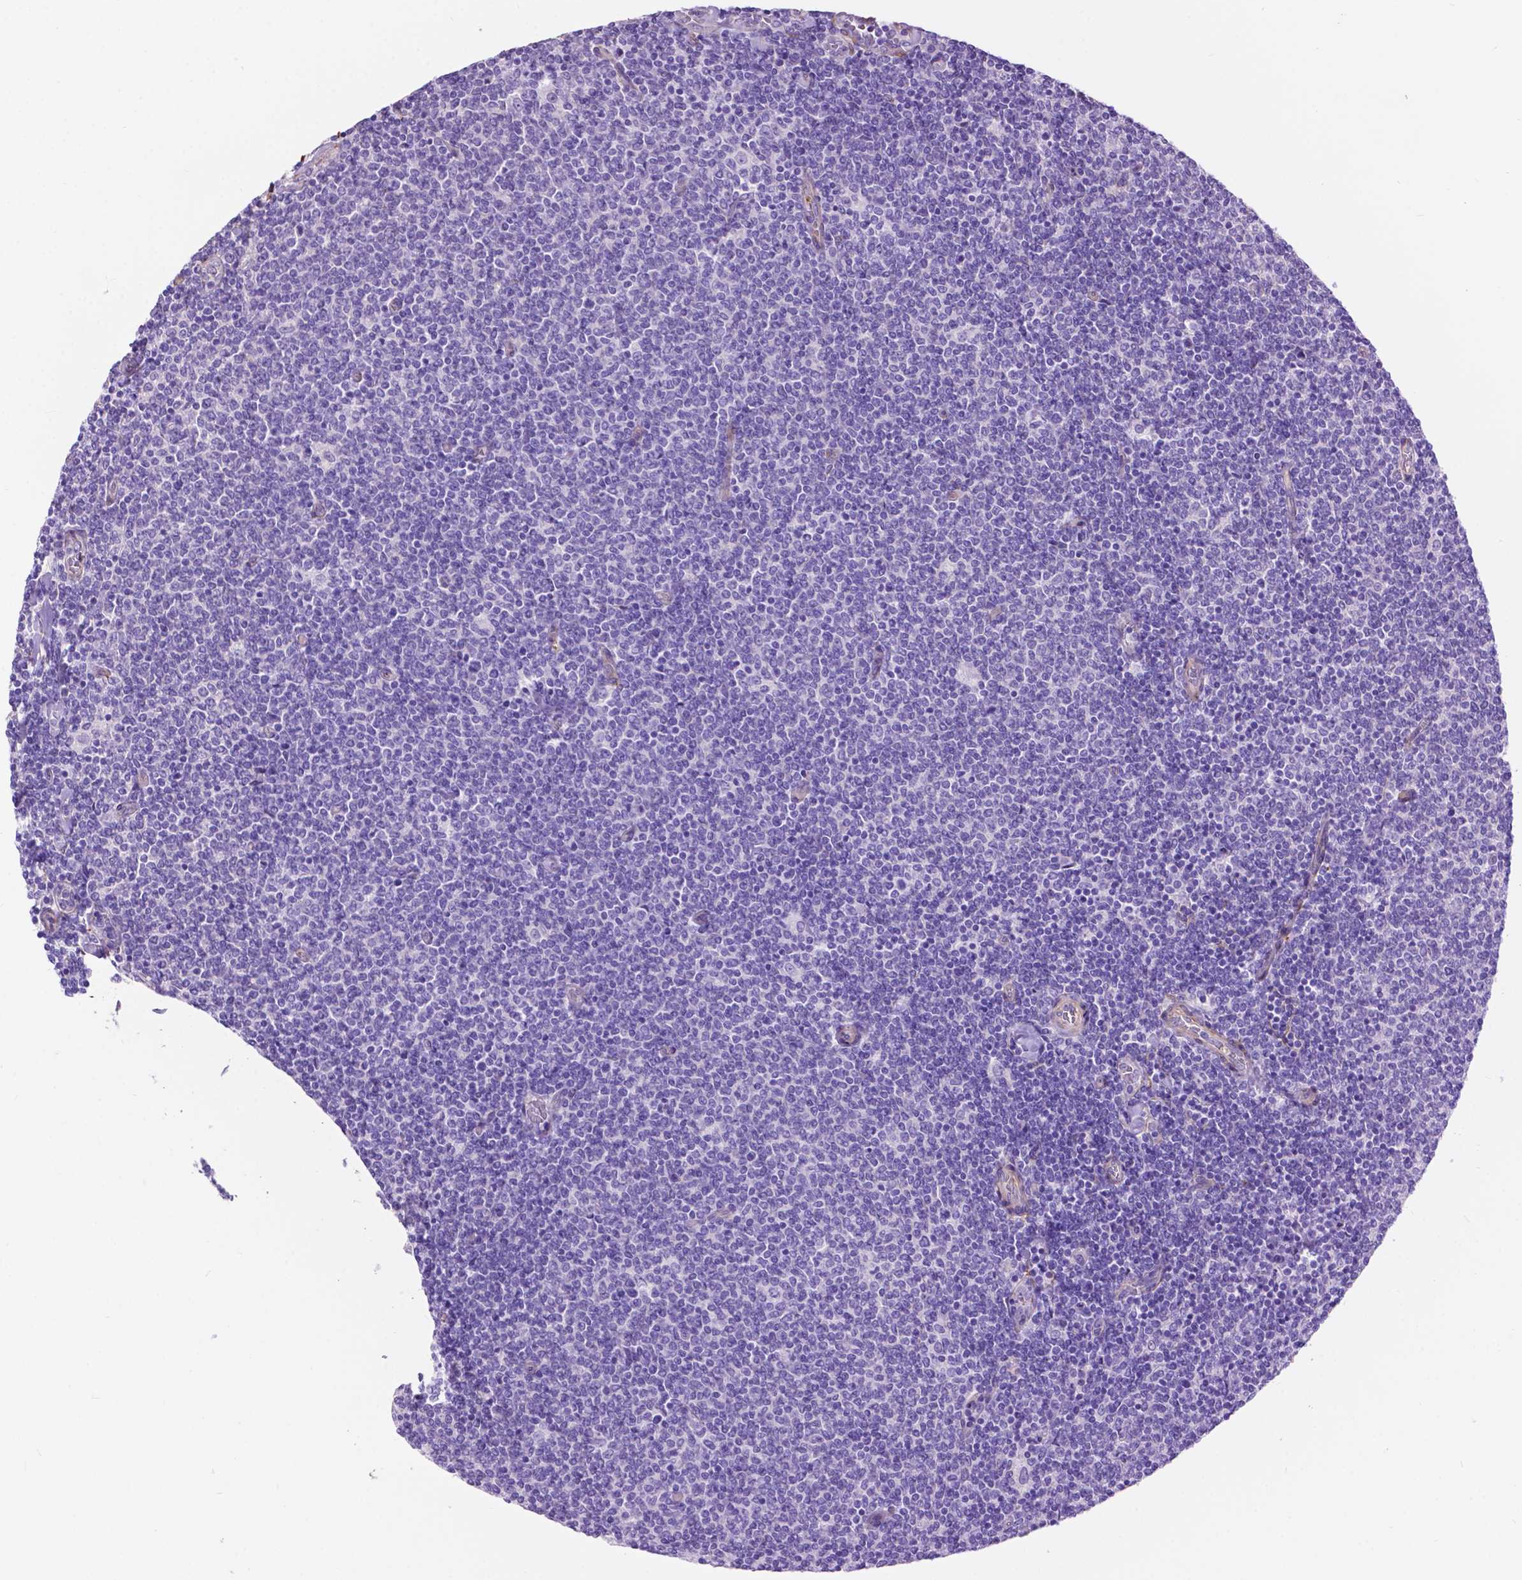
{"staining": {"intensity": "negative", "quantity": "none", "location": "none"}, "tissue": "lymphoma", "cell_type": "Tumor cells", "image_type": "cancer", "snomed": [{"axis": "morphology", "description": "Malignant lymphoma, non-Hodgkin's type, Low grade"}, {"axis": "topography", "description": "Lymph node"}], "caption": "A histopathology image of human low-grade malignant lymphoma, non-Hodgkin's type is negative for staining in tumor cells.", "gene": "PCDHA12", "patient": {"sex": "male", "age": 52}}